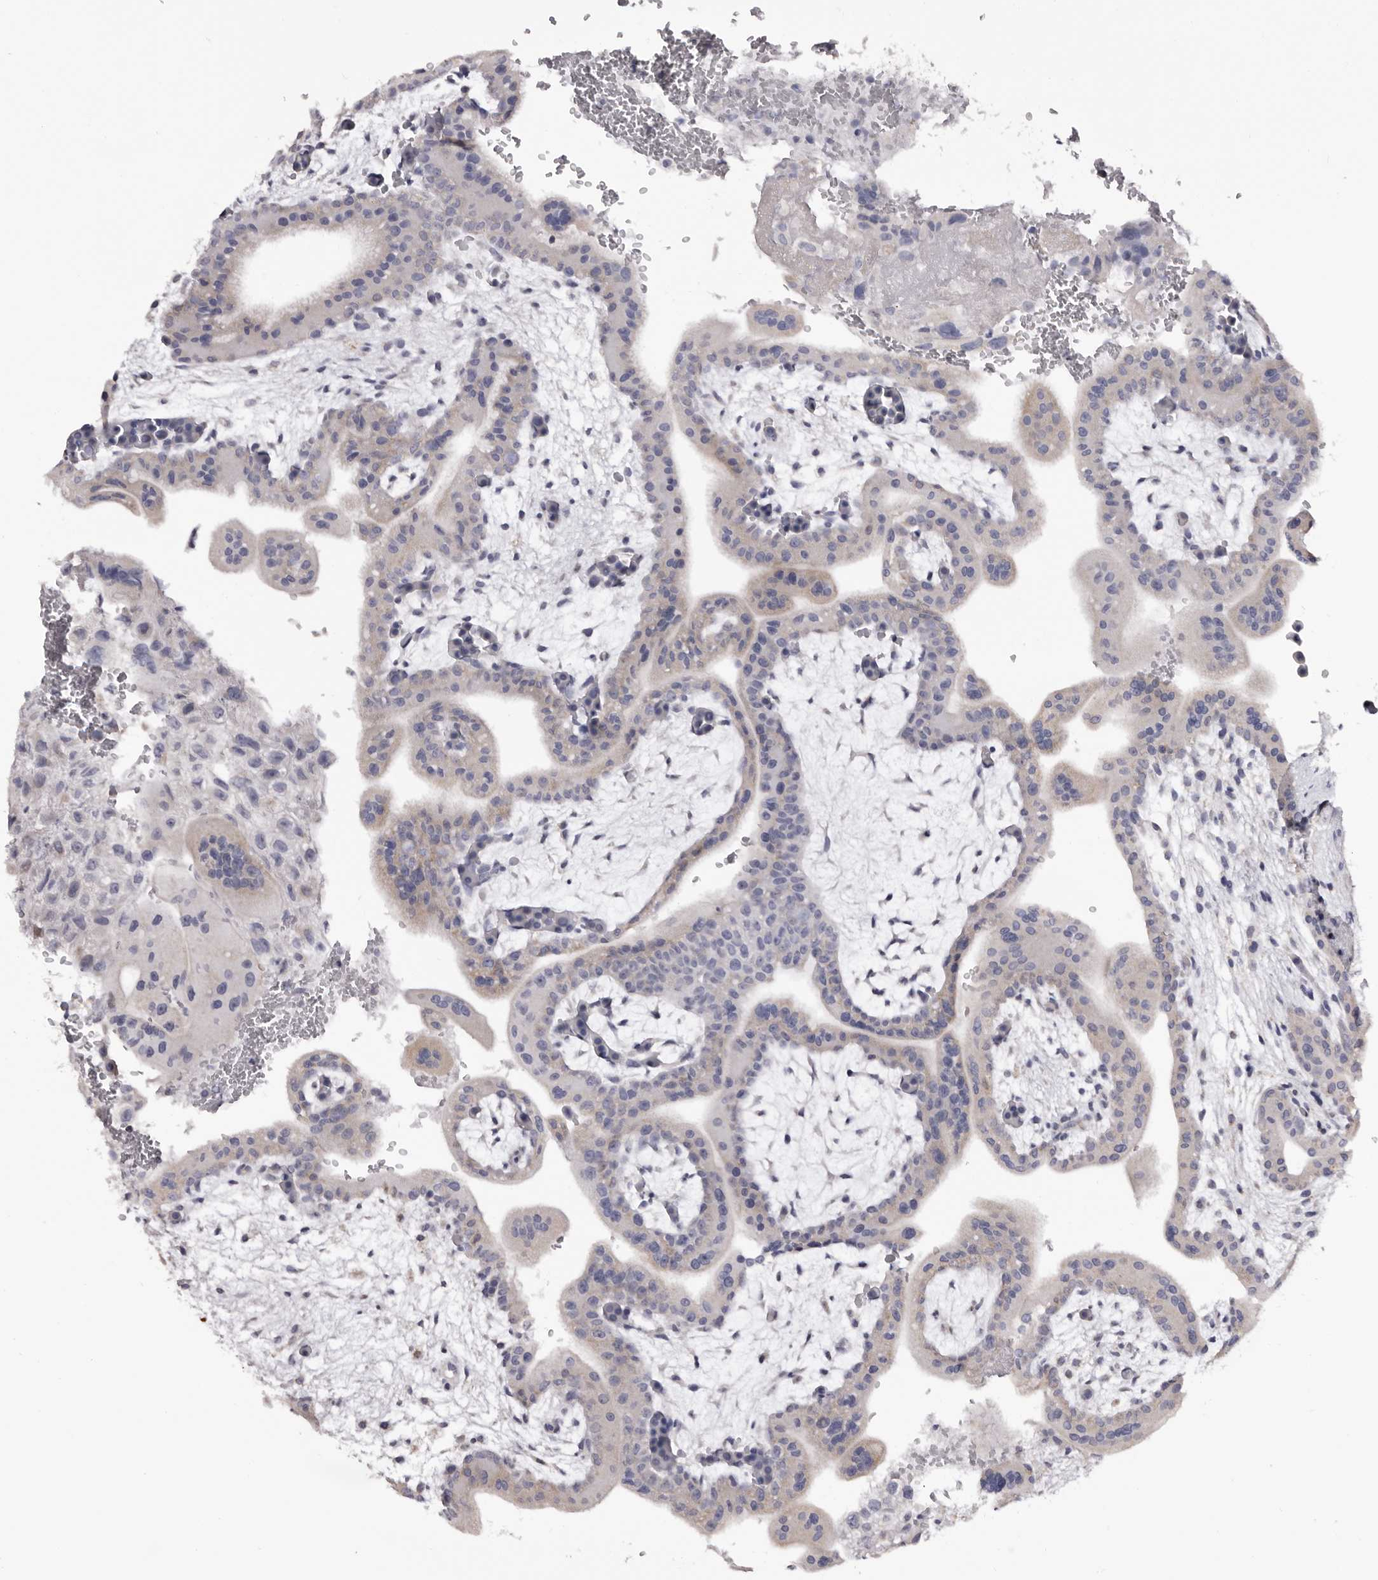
{"staining": {"intensity": "weak", "quantity": "<25%", "location": "cytoplasmic/membranous"}, "tissue": "placenta", "cell_type": "Decidual cells", "image_type": "normal", "snomed": [{"axis": "morphology", "description": "Normal tissue, NOS"}, {"axis": "topography", "description": "Placenta"}], "caption": "Unremarkable placenta was stained to show a protein in brown. There is no significant staining in decidual cells. (Brightfield microscopy of DAB (3,3'-diaminobenzidine) immunohistochemistry at high magnification).", "gene": "CASQ1", "patient": {"sex": "female", "age": 35}}